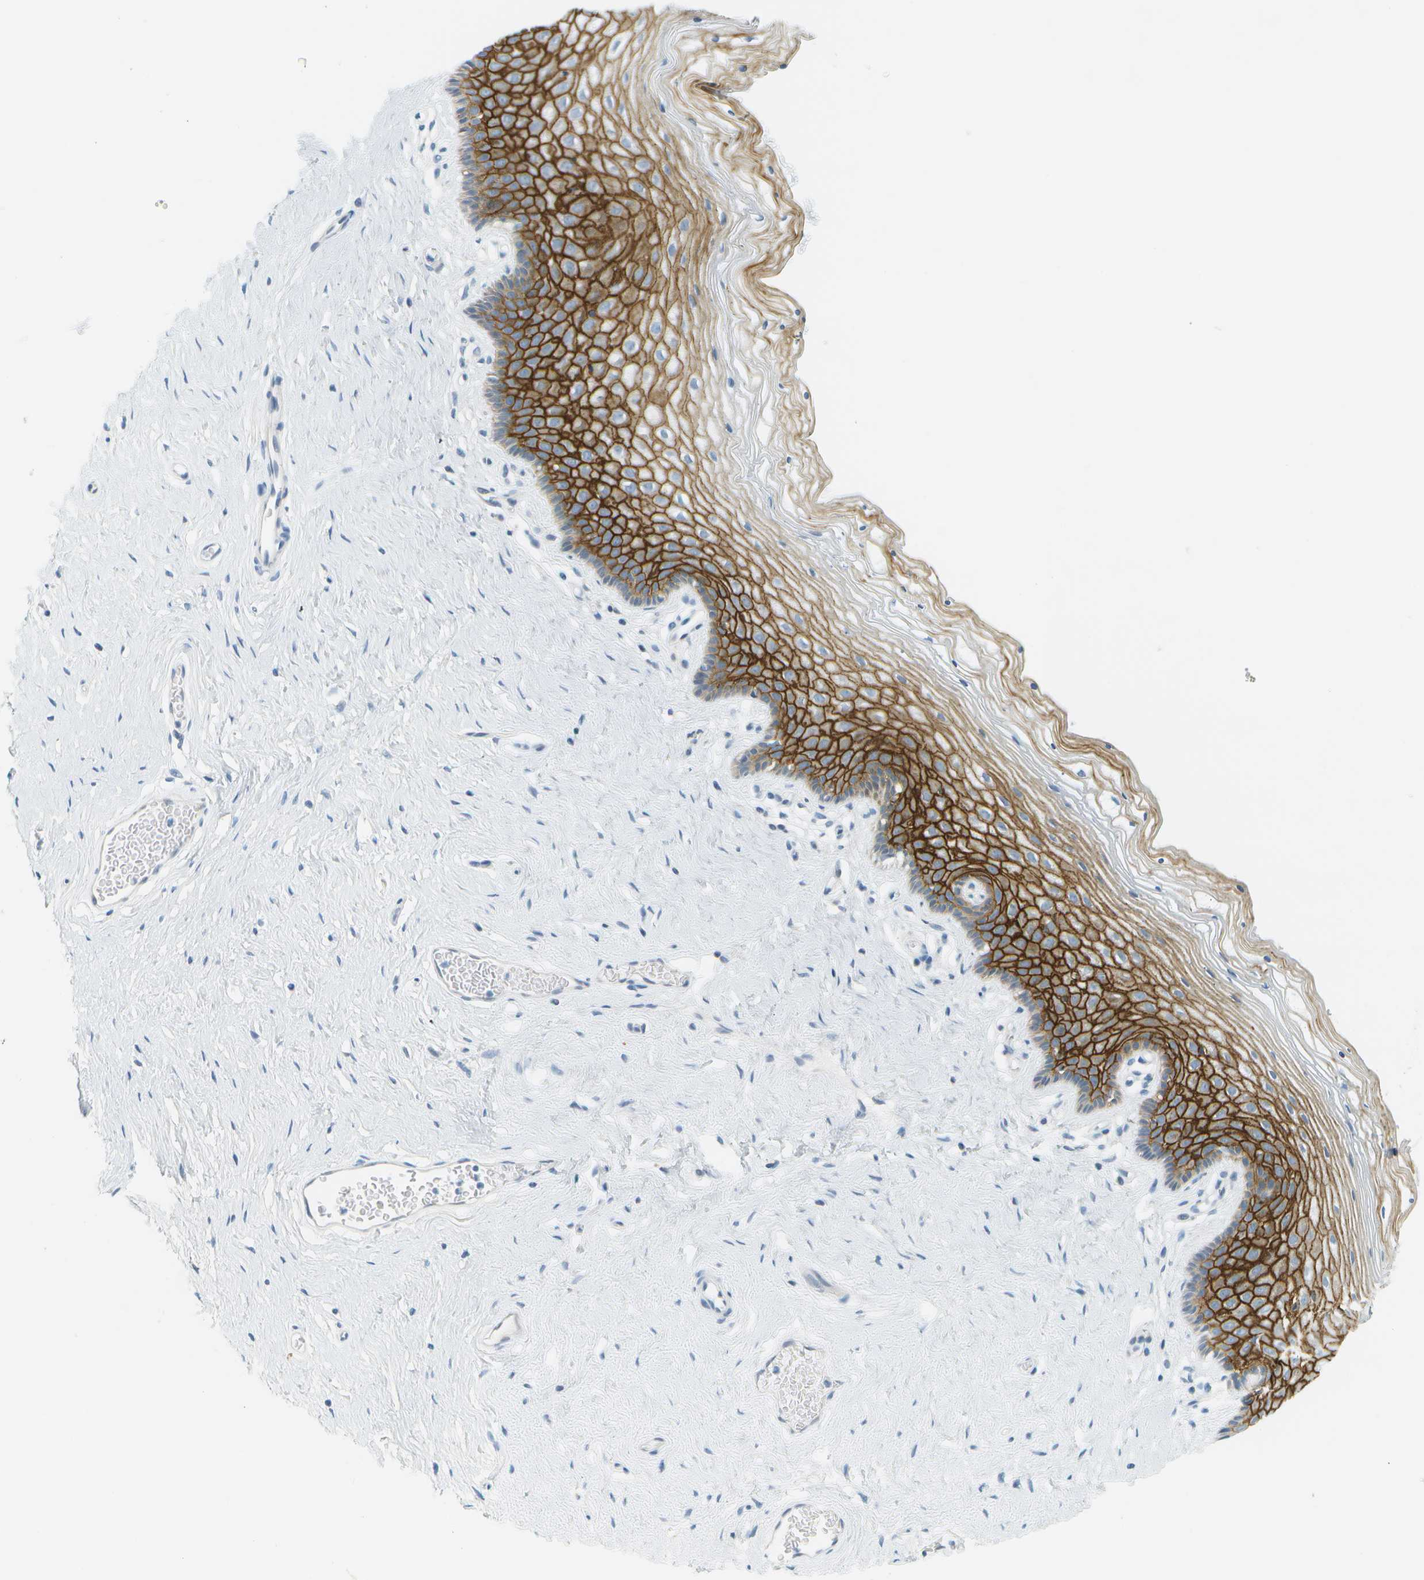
{"staining": {"intensity": "strong", "quantity": "25%-75%", "location": "cytoplasmic/membranous"}, "tissue": "vagina", "cell_type": "Squamous epithelial cells", "image_type": "normal", "snomed": [{"axis": "morphology", "description": "Normal tissue, NOS"}, {"axis": "topography", "description": "Vagina"}], "caption": "This histopathology image shows immunohistochemistry (IHC) staining of unremarkable human vagina, with high strong cytoplasmic/membranous positivity in approximately 25%-75% of squamous epithelial cells.", "gene": "SMYD5", "patient": {"sex": "female", "age": 32}}